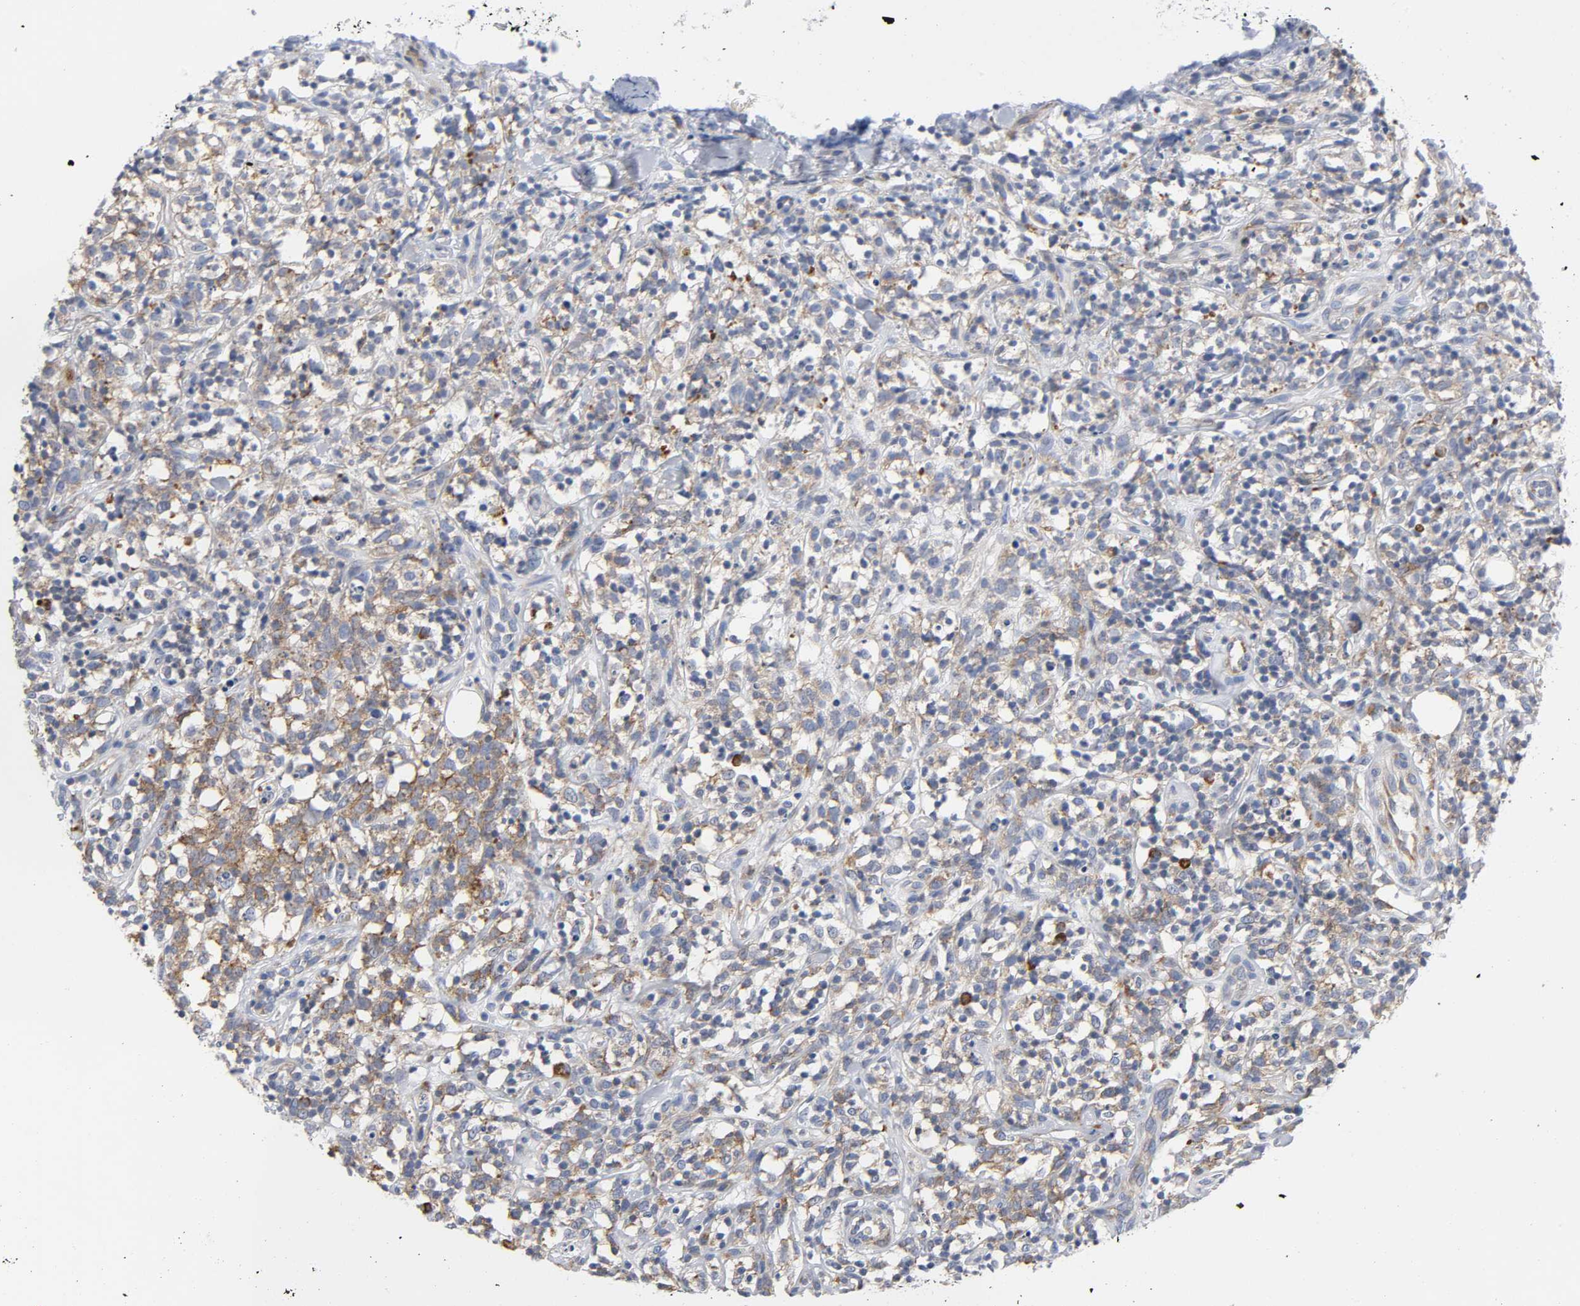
{"staining": {"intensity": "moderate", "quantity": "25%-75%", "location": "cytoplasmic/membranous"}, "tissue": "lymphoma", "cell_type": "Tumor cells", "image_type": "cancer", "snomed": [{"axis": "morphology", "description": "Malignant lymphoma, non-Hodgkin's type, High grade"}, {"axis": "topography", "description": "Lymph node"}], "caption": "Brown immunohistochemical staining in human lymphoma demonstrates moderate cytoplasmic/membranous expression in approximately 25%-75% of tumor cells.", "gene": "REL", "patient": {"sex": "female", "age": 73}}